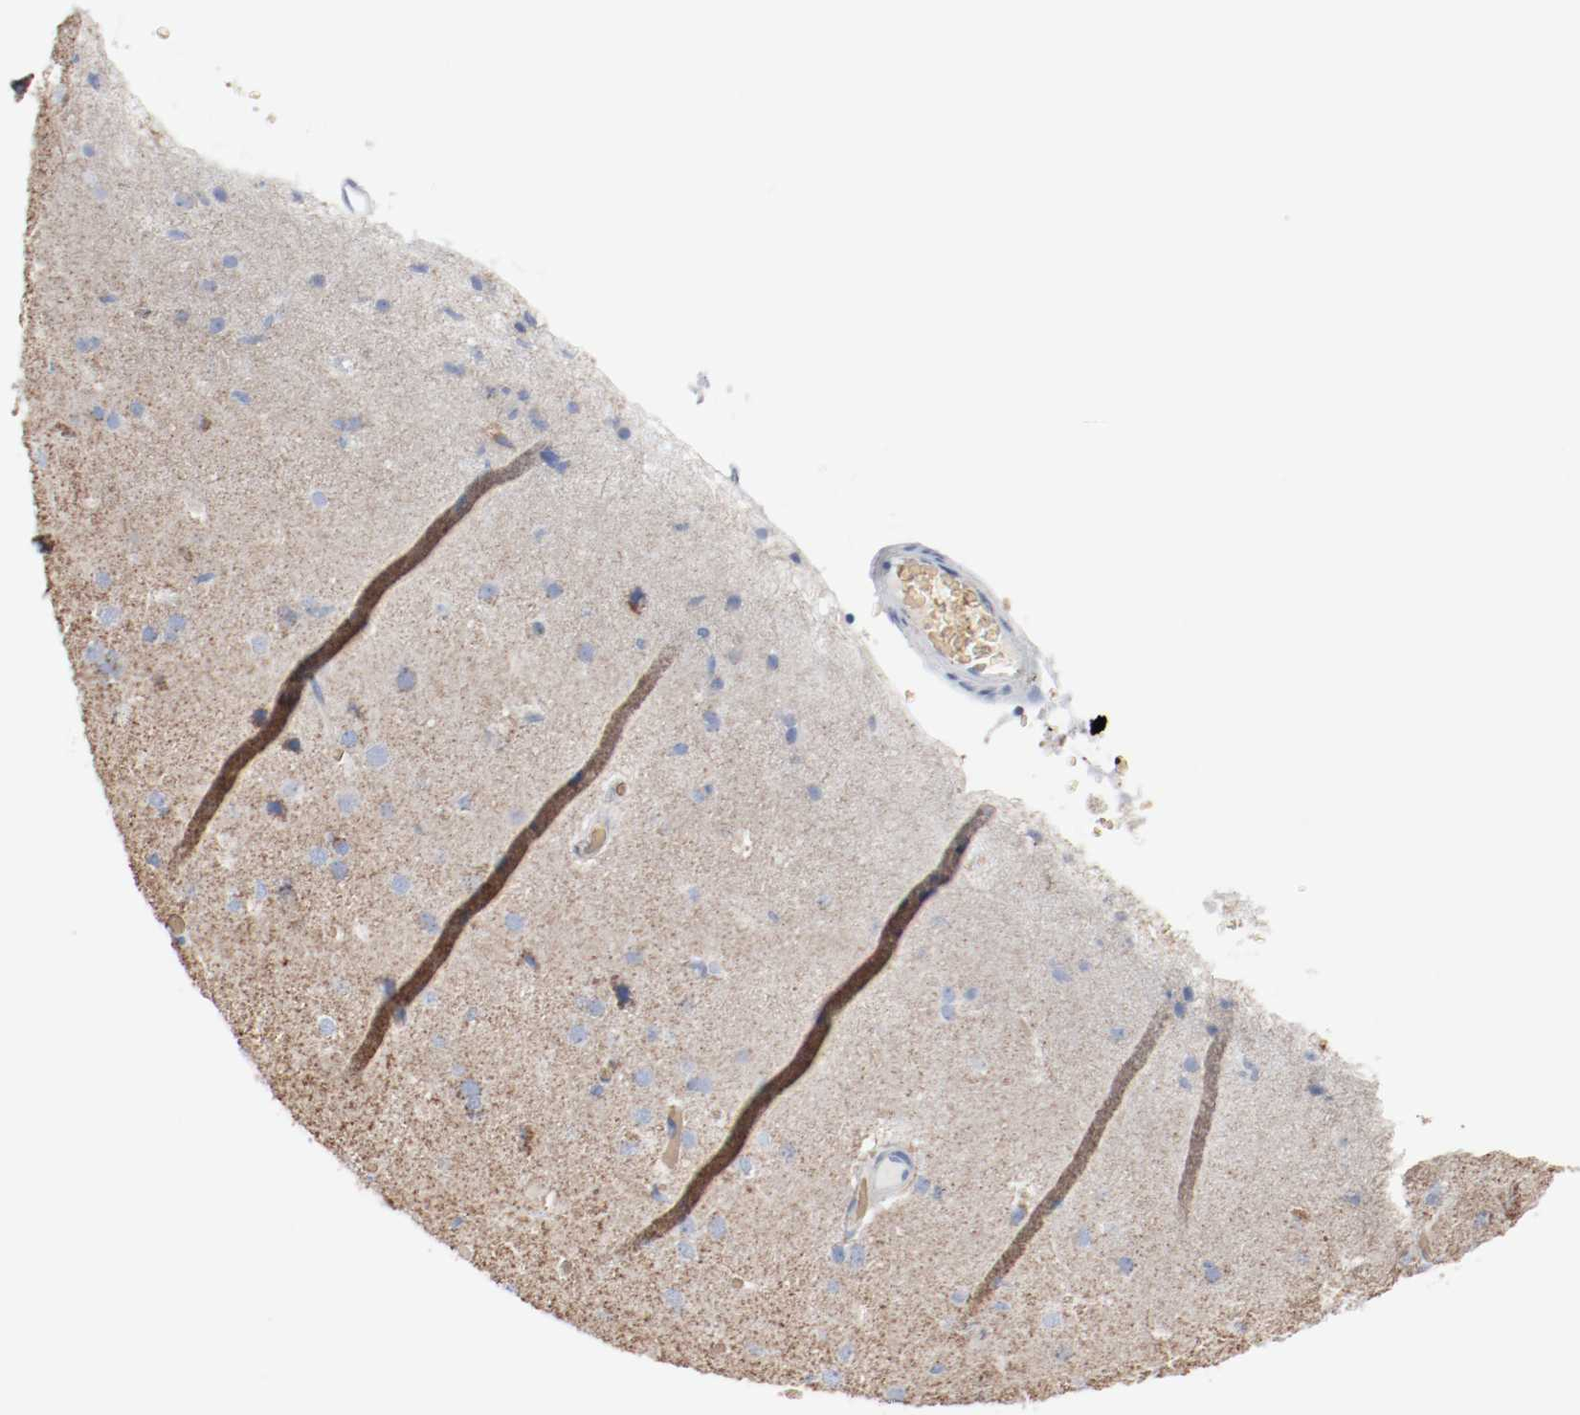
{"staining": {"intensity": "negative", "quantity": "none", "location": "none"}, "tissue": "cerebral cortex", "cell_type": "Endothelial cells", "image_type": "normal", "snomed": [{"axis": "morphology", "description": "Normal tissue, NOS"}, {"axis": "morphology", "description": "Glioma, malignant, High grade"}, {"axis": "topography", "description": "Cerebral cortex"}], "caption": "This is an immunohistochemistry image of benign human cerebral cortex. There is no positivity in endothelial cells.", "gene": "NDUFB8", "patient": {"sex": "male", "age": 77}}